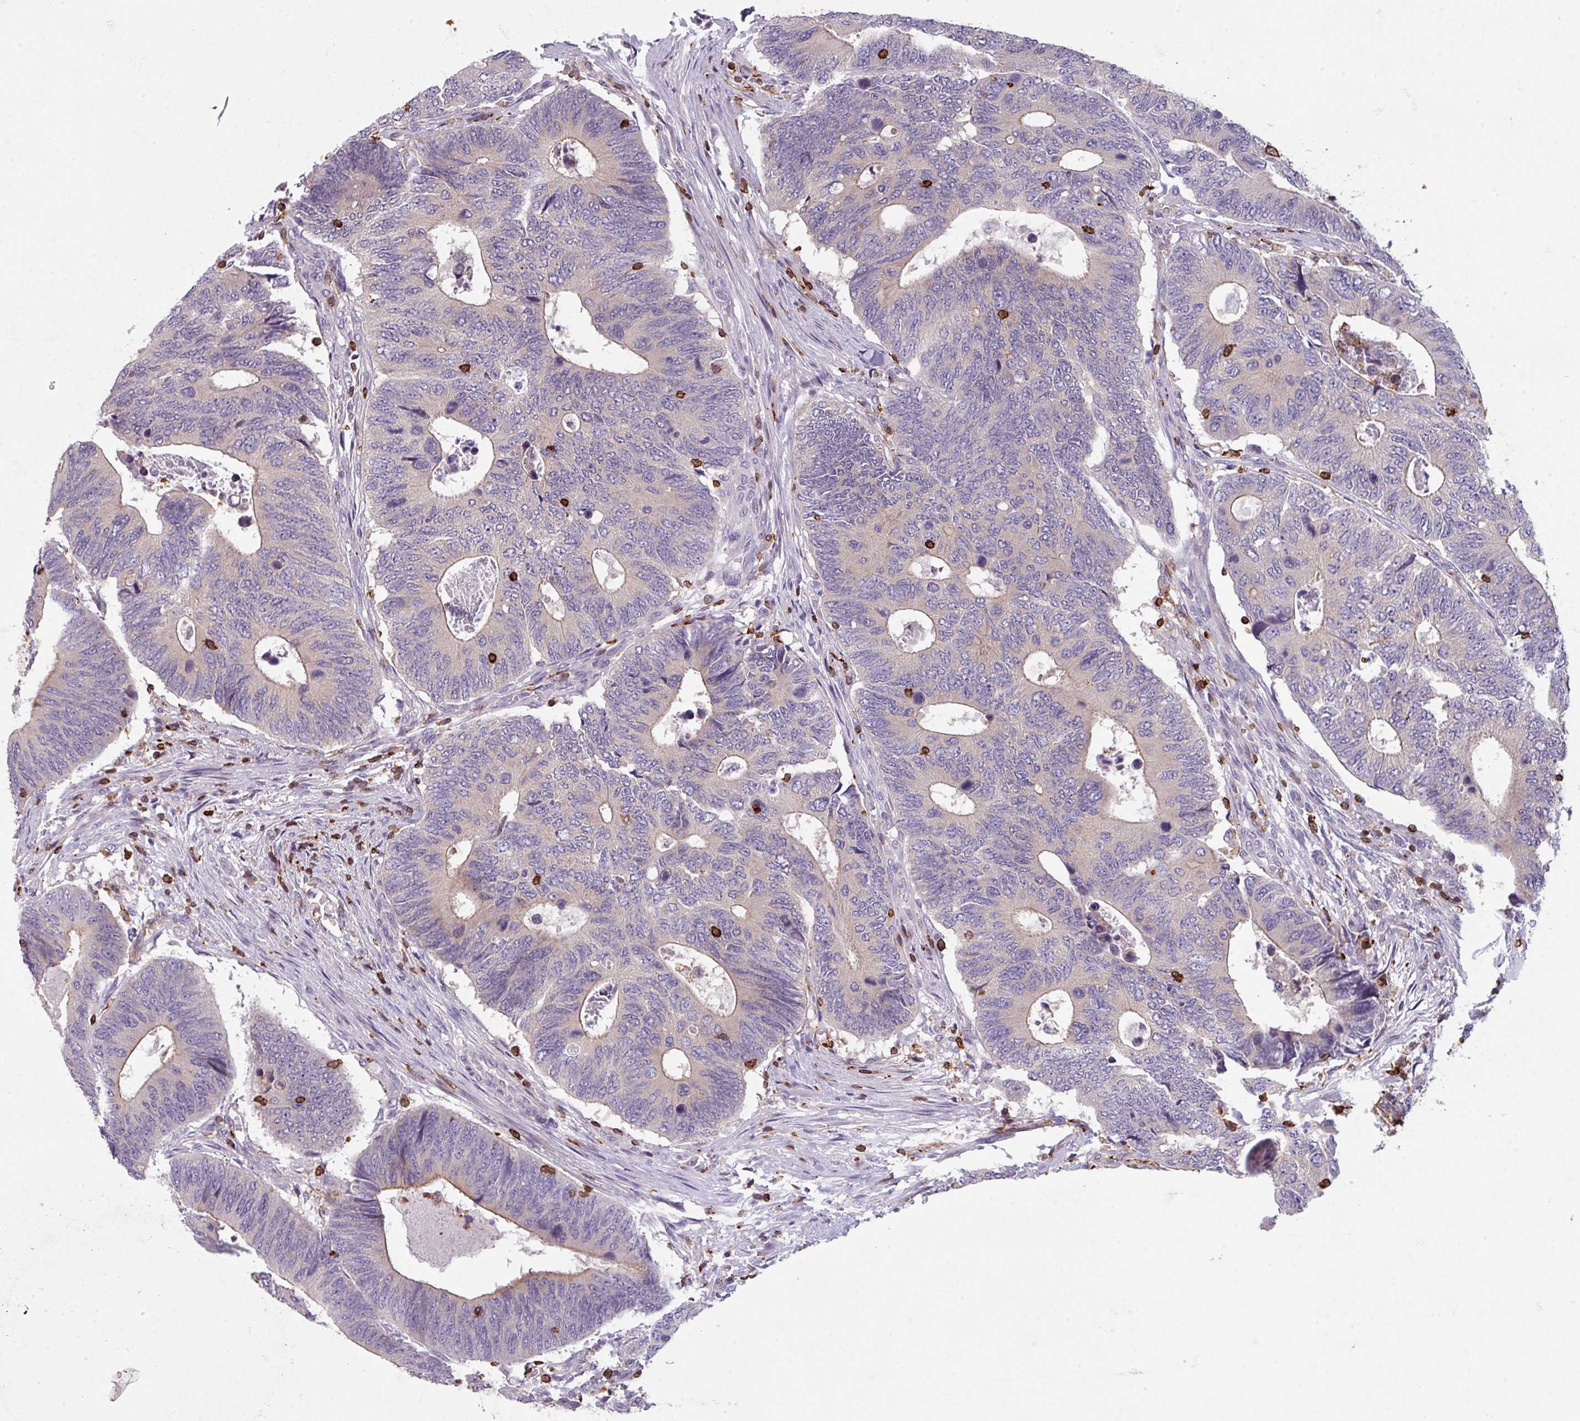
{"staining": {"intensity": "weak", "quantity": "25%-75%", "location": "cytoplasmic/membranous"}, "tissue": "colorectal cancer", "cell_type": "Tumor cells", "image_type": "cancer", "snomed": [{"axis": "morphology", "description": "Adenocarcinoma, NOS"}, {"axis": "topography", "description": "Colon"}], "caption": "IHC of human colorectal cancer reveals low levels of weak cytoplasmic/membranous expression in approximately 25%-75% of tumor cells.", "gene": "NEDD9", "patient": {"sex": "male", "age": 87}}